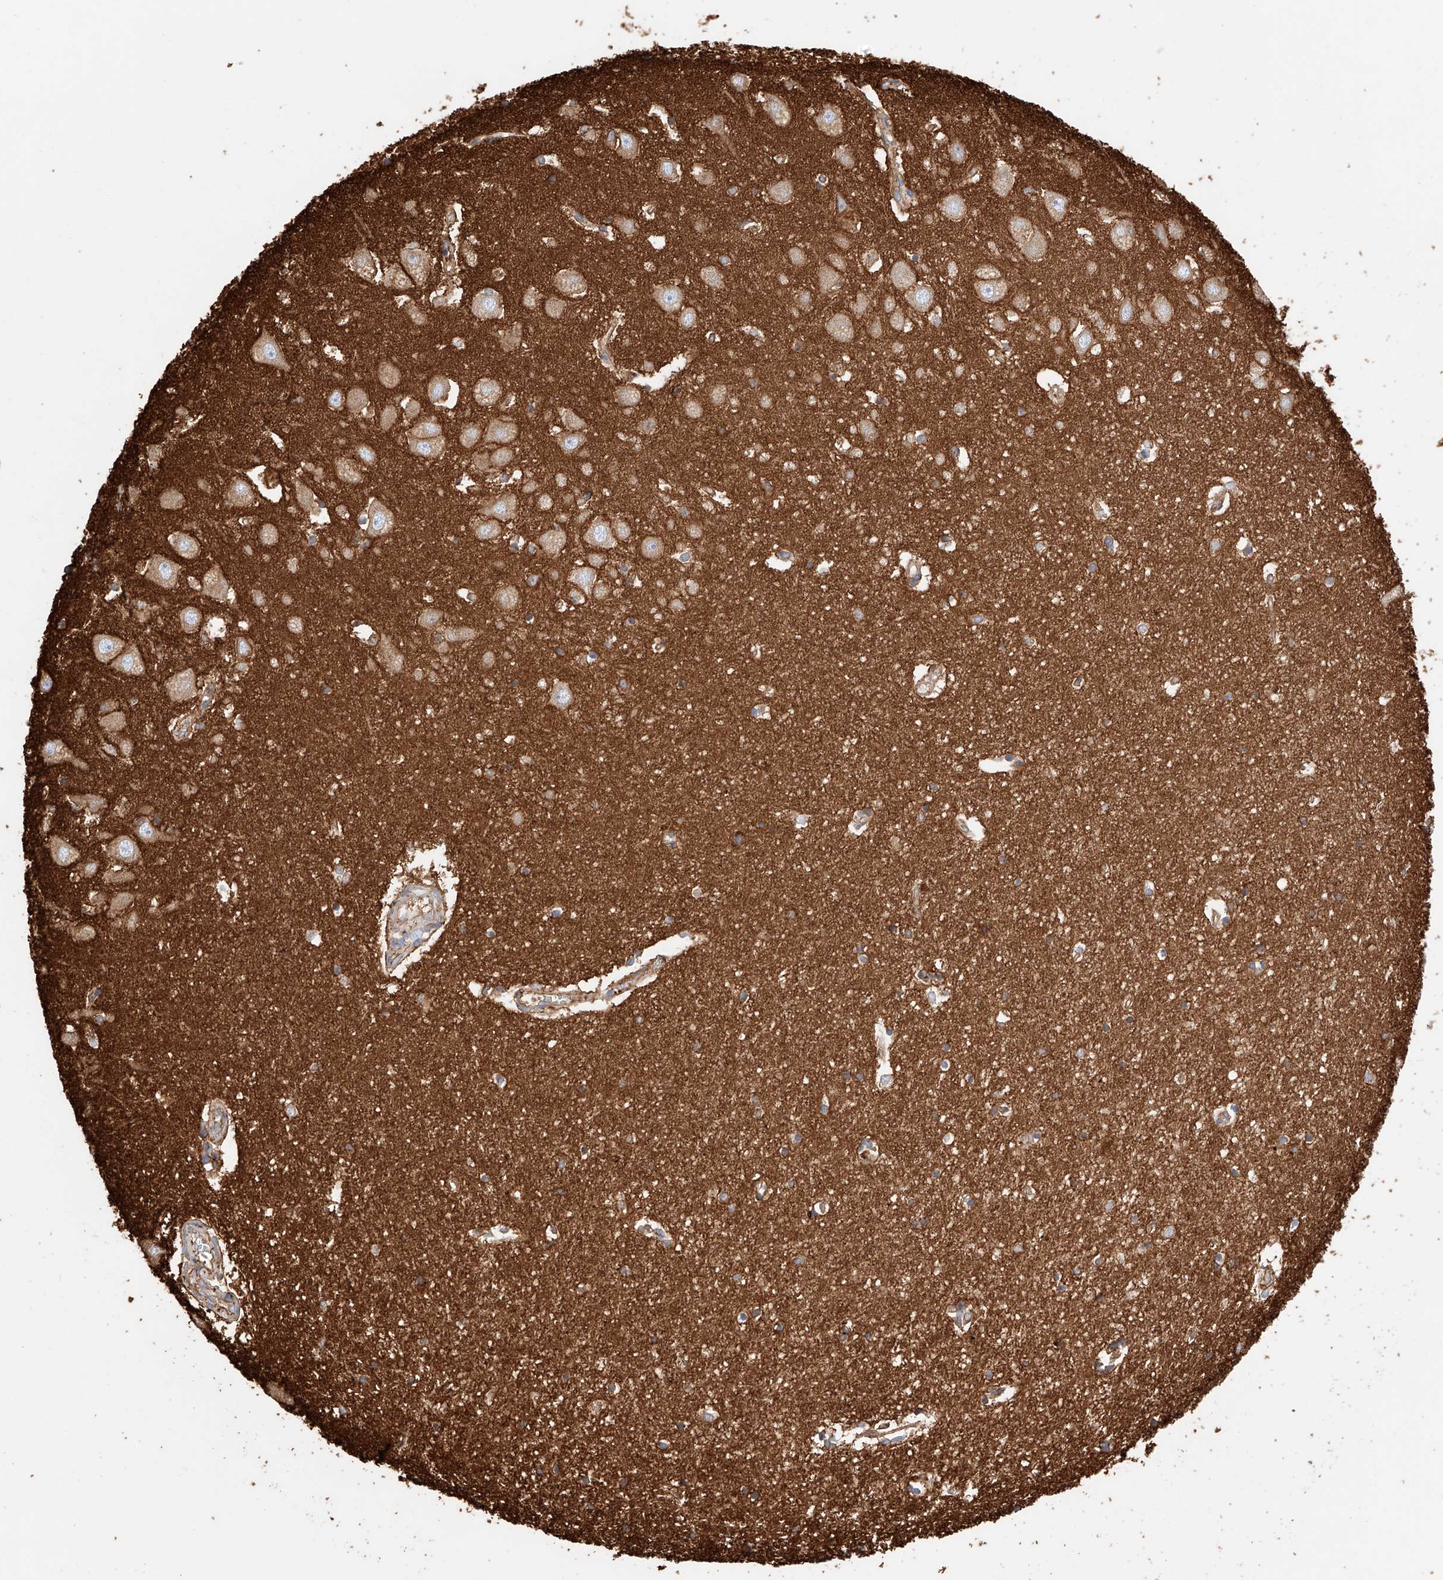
{"staining": {"intensity": "moderate", "quantity": "25%-75%", "location": "cytoplasmic/membranous"}, "tissue": "hippocampus", "cell_type": "Glial cells", "image_type": "normal", "snomed": [{"axis": "morphology", "description": "Normal tissue, NOS"}, {"axis": "topography", "description": "Hippocampus"}], "caption": "DAB immunohistochemical staining of benign hippocampus exhibits moderate cytoplasmic/membranous protein staining in about 25%-75% of glial cells. (DAB = brown stain, brightfield microscopy at high magnification).", "gene": "ENSG00000259132", "patient": {"sex": "female", "age": 64}}